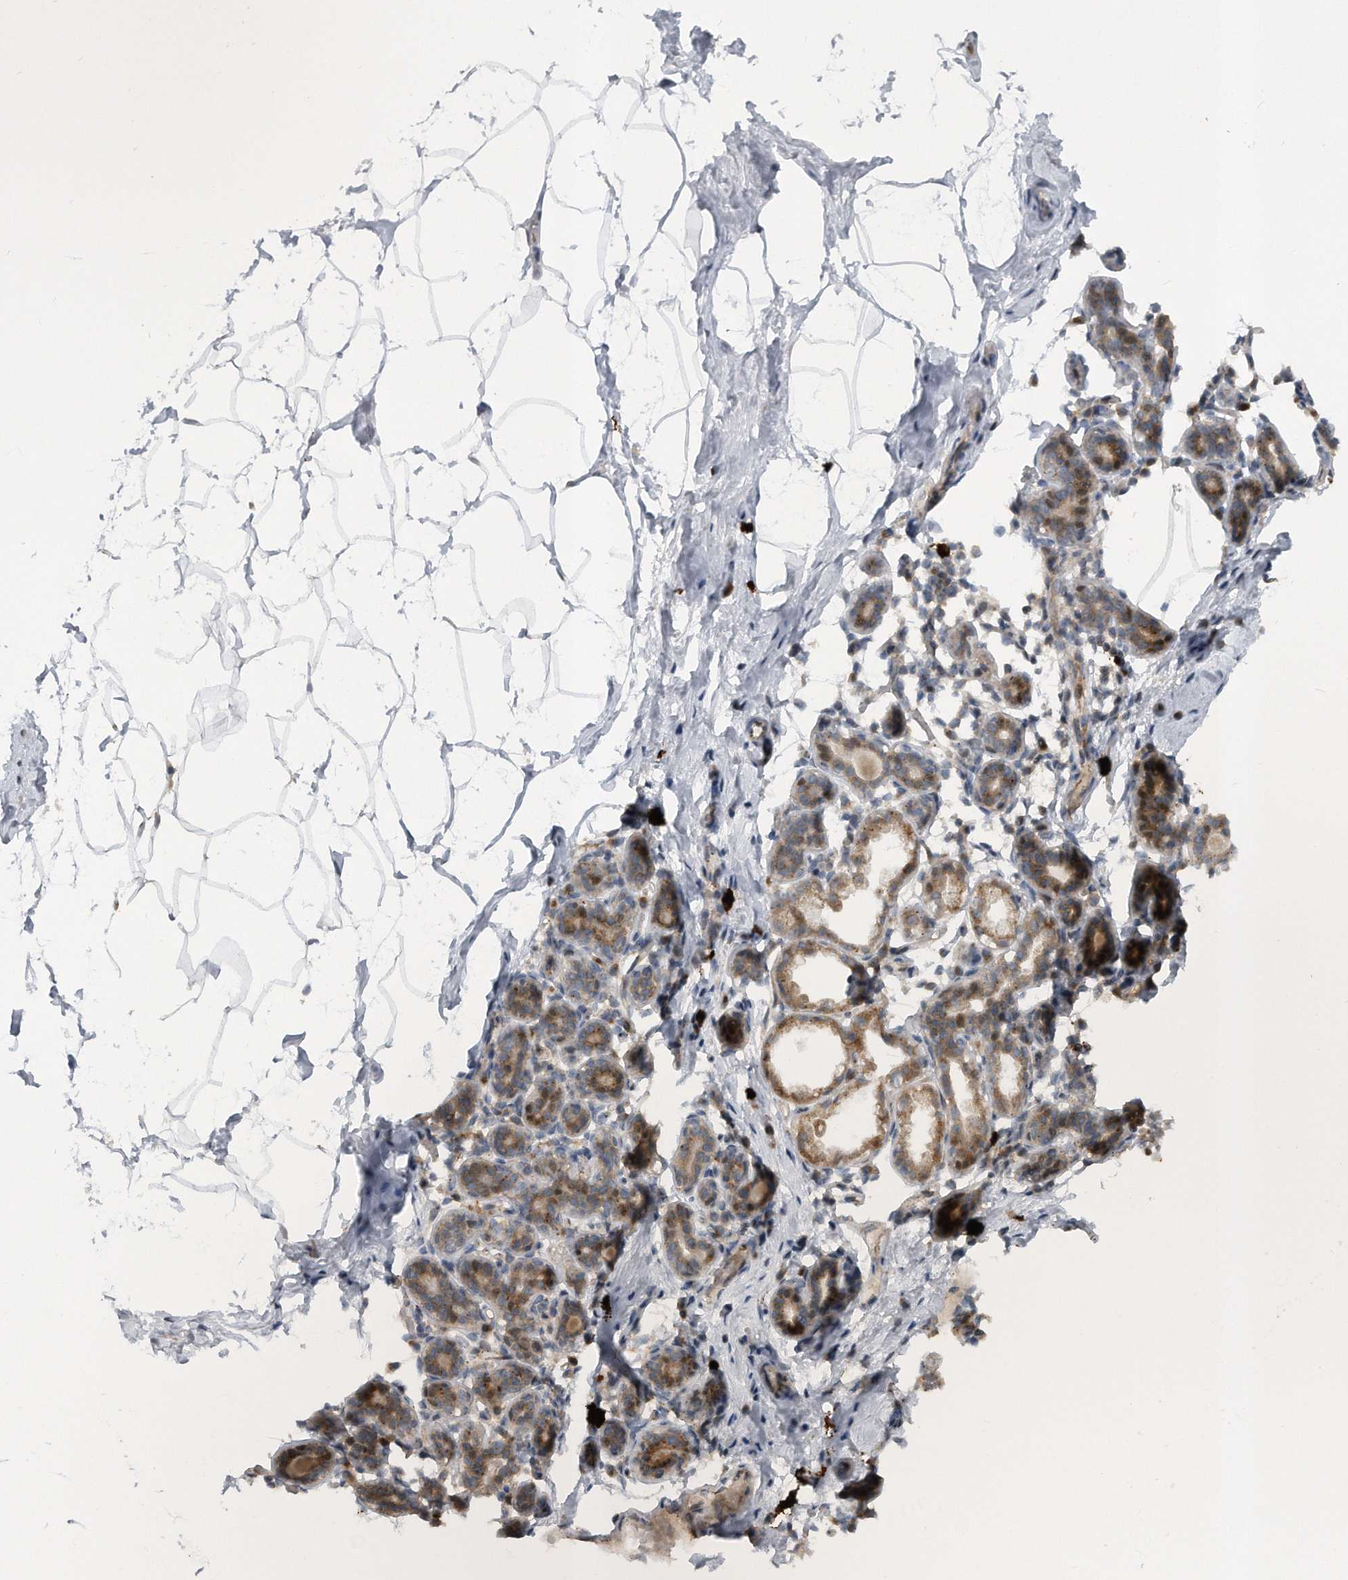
{"staining": {"intensity": "moderate", "quantity": "<25%", "location": "cytoplasmic/membranous"}, "tissue": "breast", "cell_type": "Adipocytes", "image_type": "normal", "snomed": [{"axis": "morphology", "description": "Normal tissue, NOS"}, {"axis": "morphology", "description": "Lobular carcinoma"}, {"axis": "topography", "description": "Breast"}], "caption": "There is low levels of moderate cytoplasmic/membranous positivity in adipocytes of normal breast, as demonstrated by immunohistochemical staining (brown color).", "gene": "PGBD2", "patient": {"sex": "female", "age": 62}}